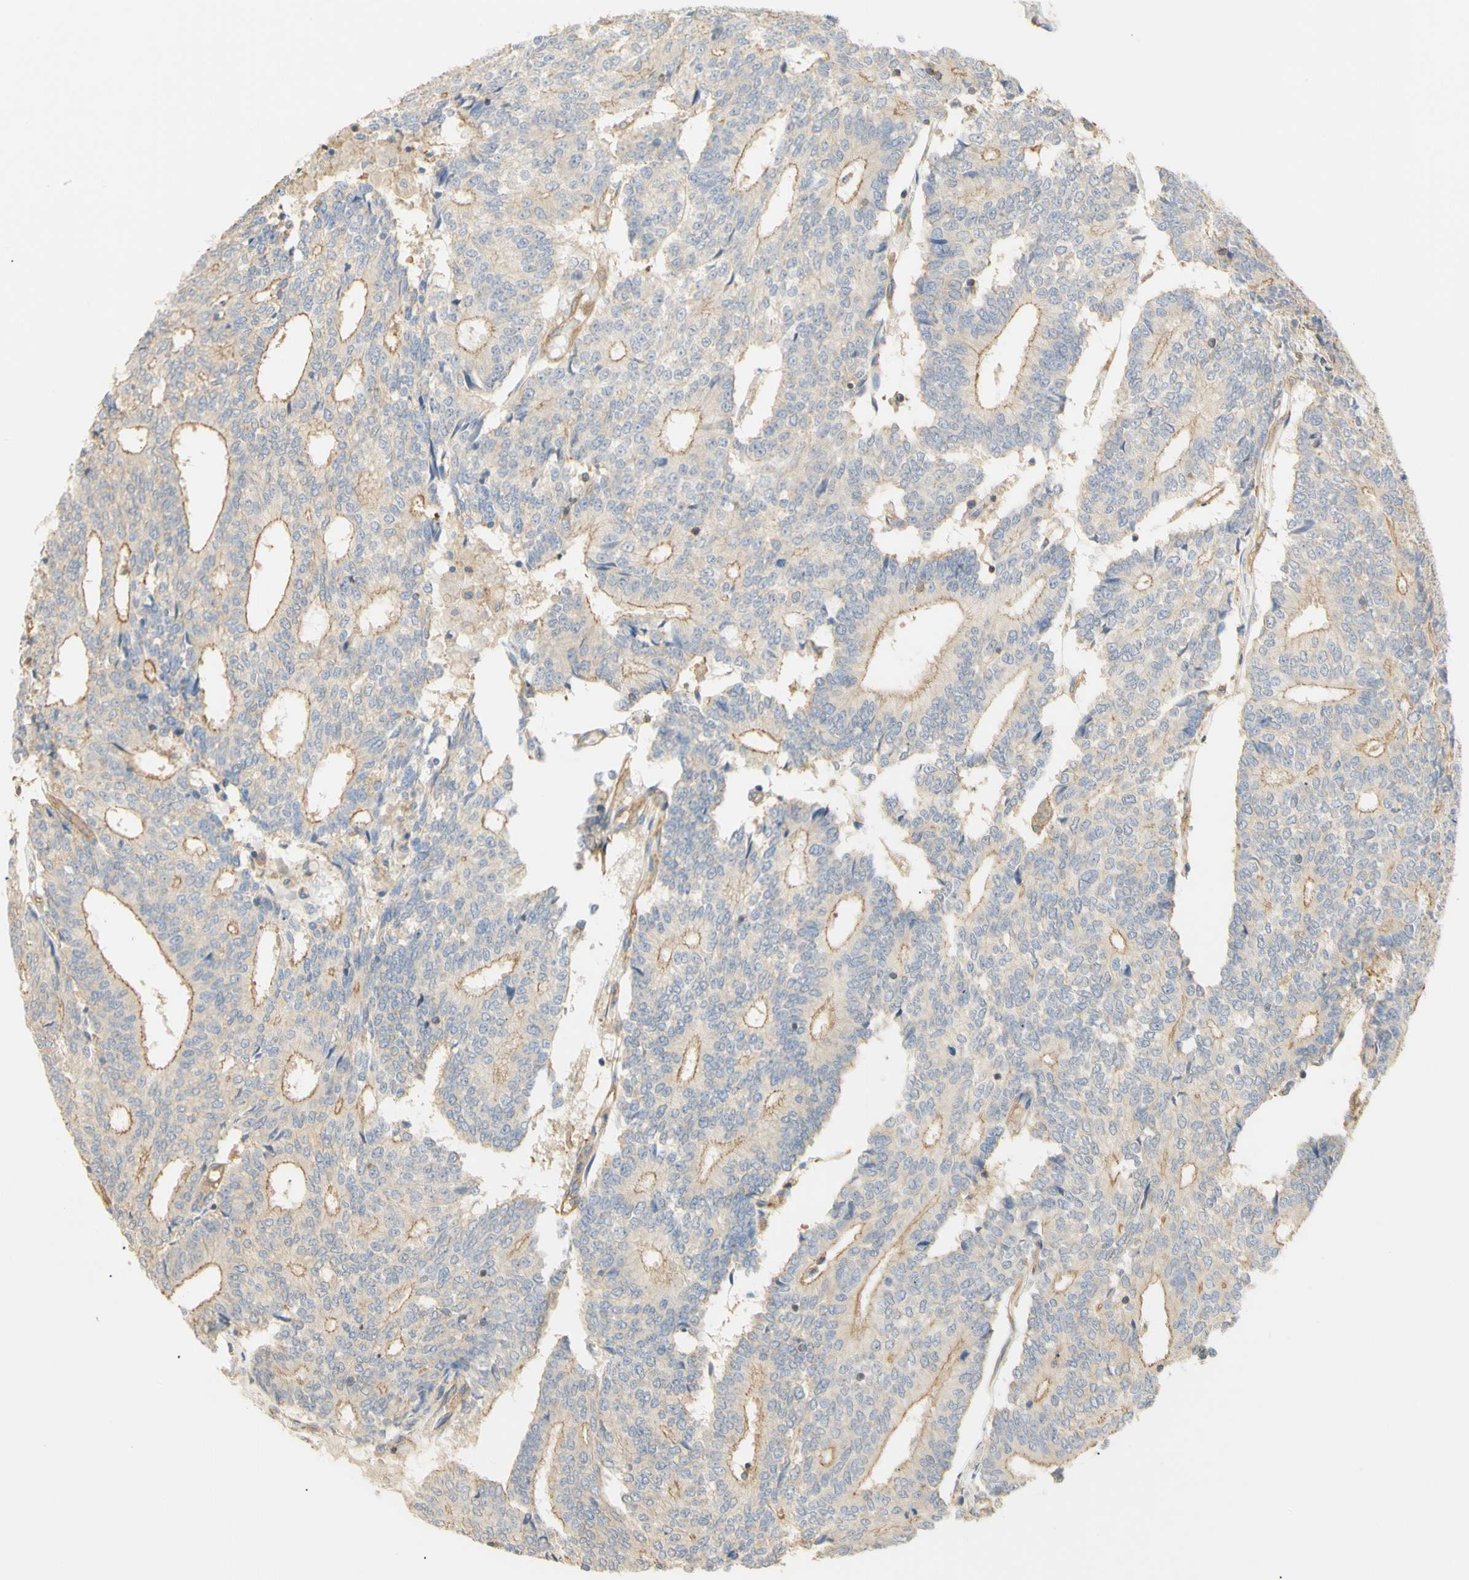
{"staining": {"intensity": "moderate", "quantity": "25%-75%", "location": "cytoplasmic/membranous"}, "tissue": "prostate cancer", "cell_type": "Tumor cells", "image_type": "cancer", "snomed": [{"axis": "morphology", "description": "Normal tissue, NOS"}, {"axis": "morphology", "description": "Adenocarcinoma, High grade"}, {"axis": "topography", "description": "Prostate"}, {"axis": "topography", "description": "Seminal veicle"}], "caption": "The image demonstrates immunohistochemical staining of prostate cancer. There is moderate cytoplasmic/membranous positivity is seen in about 25%-75% of tumor cells.", "gene": "KCNE4", "patient": {"sex": "male", "age": 55}}